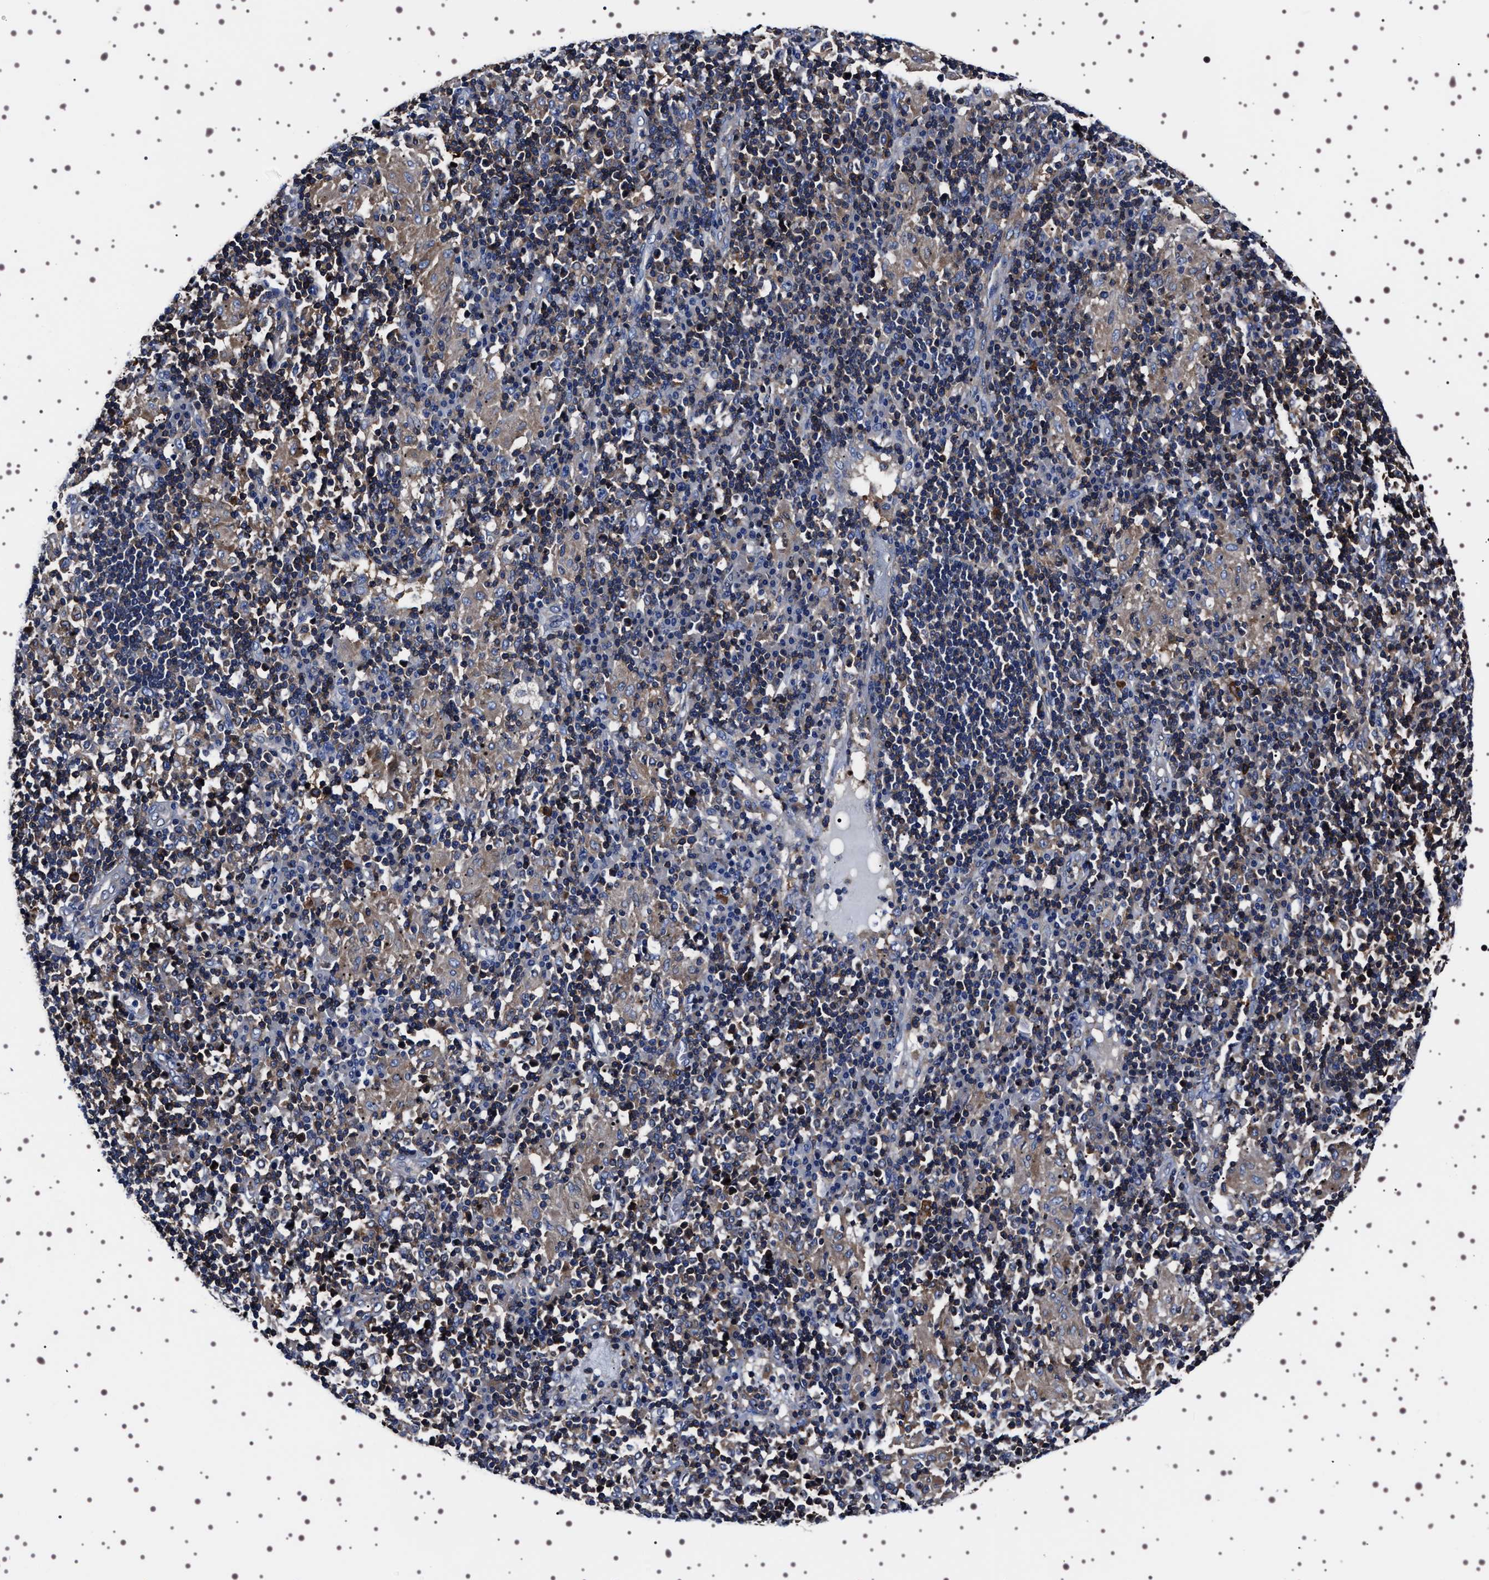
{"staining": {"intensity": "moderate", "quantity": ">75%", "location": "cytoplasmic/membranous,nuclear"}, "tissue": "soft tissue", "cell_type": "Chondrocytes", "image_type": "normal", "snomed": [{"axis": "morphology", "description": "Normal tissue, NOS"}, {"axis": "morphology", "description": "Adenocarcinoma, NOS"}, {"axis": "topography", "description": "Esophagus"}], "caption": "Moderate cytoplasmic/membranous,nuclear positivity for a protein is appreciated in approximately >75% of chondrocytes of normal soft tissue using immunohistochemistry.", "gene": "WDR1", "patient": {"sex": "male", "age": 62}}